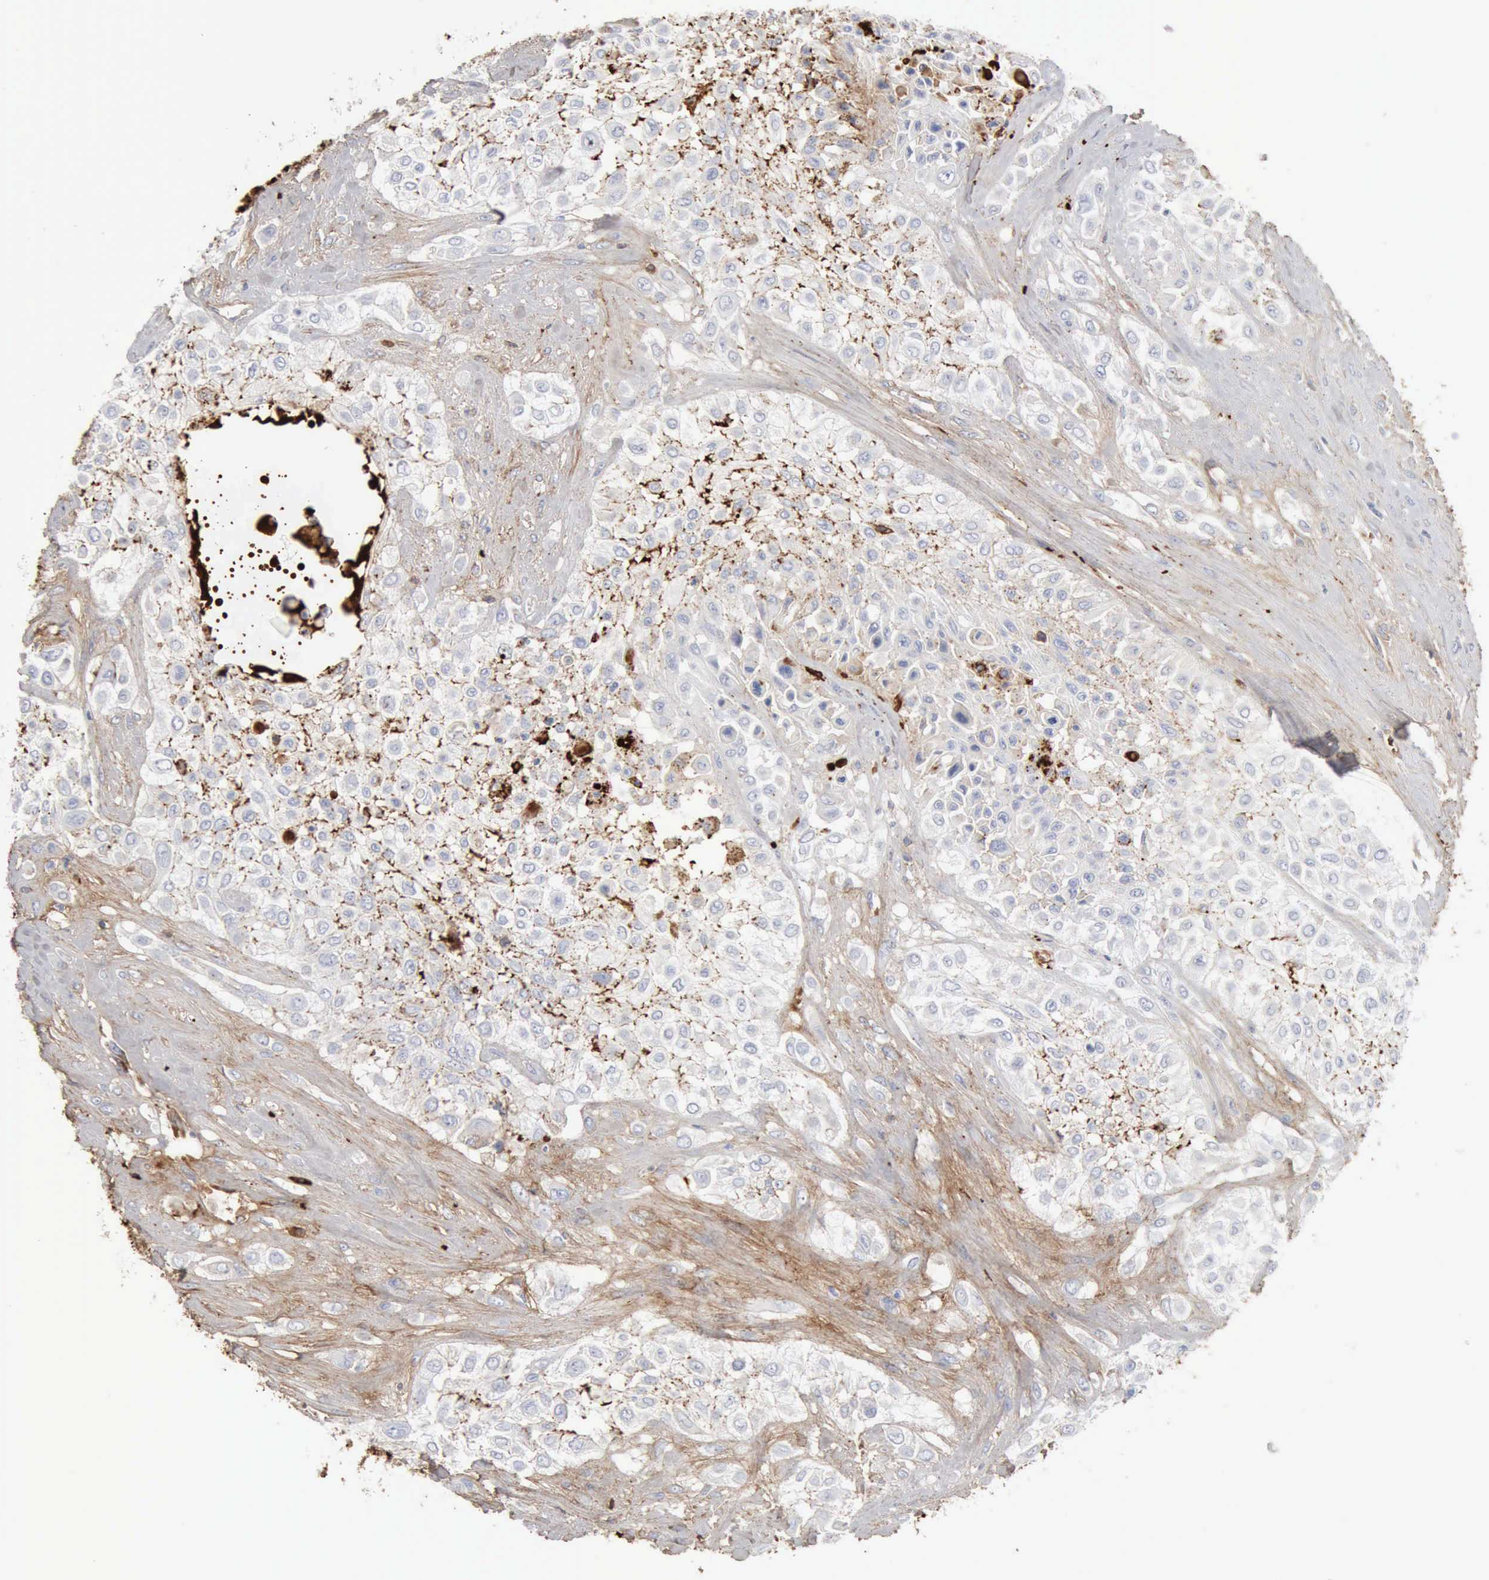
{"staining": {"intensity": "strong", "quantity": "<25%", "location": "nuclear"}, "tissue": "urothelial cancer", "cell_type": "Tumor cells", "image_type": "cancer", "snomed": [{"axis": "morphology", "description": "Urothelial carcinoma, High grade"}, {"axis": "topography", "description": "Urinary bladder"}], "caption": "Immunohistochemistry (IHC) (DAB) staining of human urothelial cancer demonstrates strong nuclear protein staining in approximately <25% of tumor cells. The staining is performed using DAB (3,3'-diaminobenzidine) brown chromogen to label protein expression. The nuclei are counter-stained blue using hematoxylin.", "gene": "C4BPA", "patient": {"sex": "male", "age": 57}}